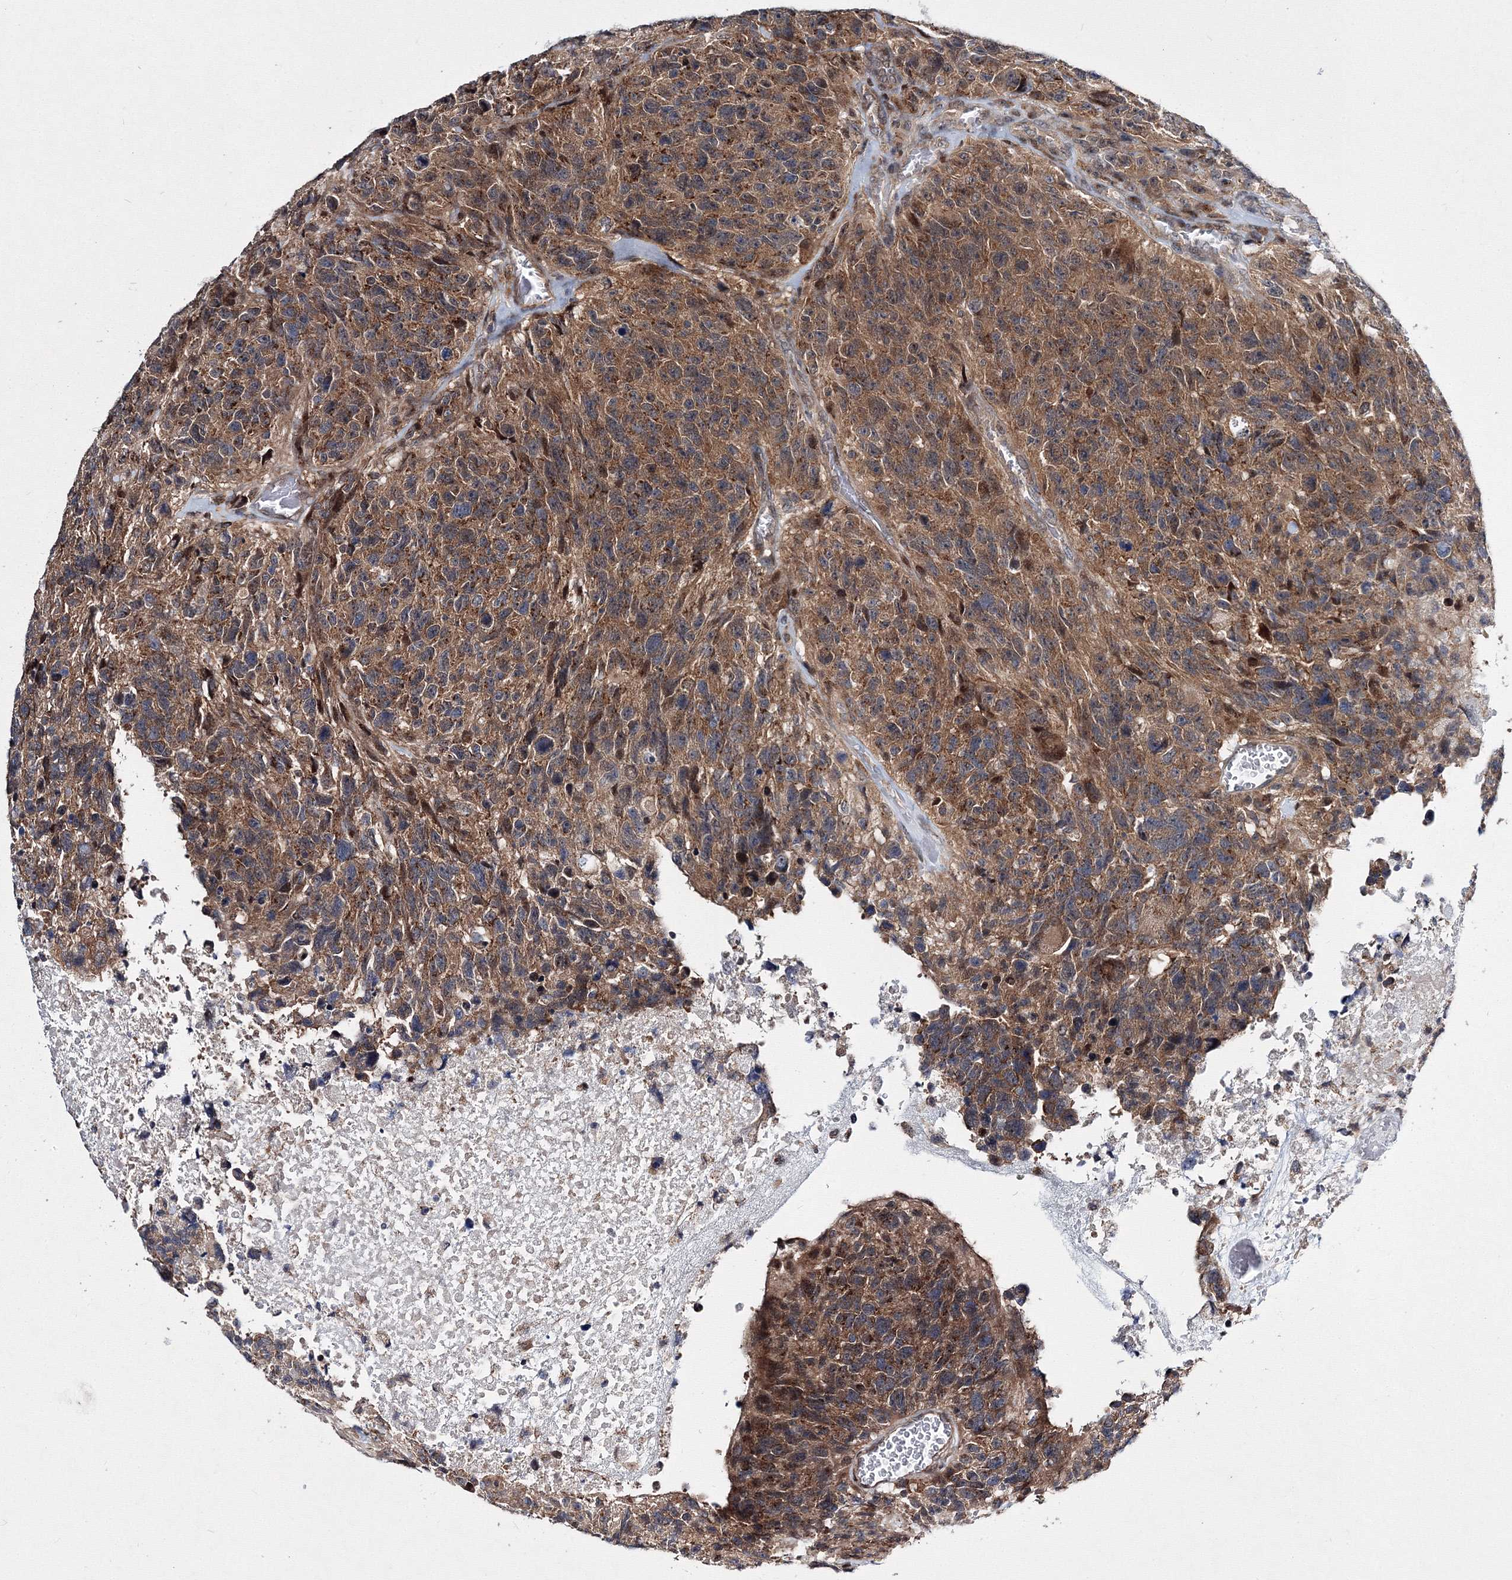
{"staining": {"intensity": "moderate", "quantity": ">75%", "location": "cytoplasmic/membranous"}, "tissue": "glioma", "cell_type": "Tumor cells", "image_type": "cancer", "snomed": [{"axis": "morphology", "description": "Glioma, malignant, High grade"}, {"axis": "topography", "description": "Brain"}], "caption": "Protein expression analysis of glioma shows moderate cytoplasmic/membranous staining in about >75% of tumor cells.", "gene": "GPN1", "patient": {"sex": "male", "age": 69}}